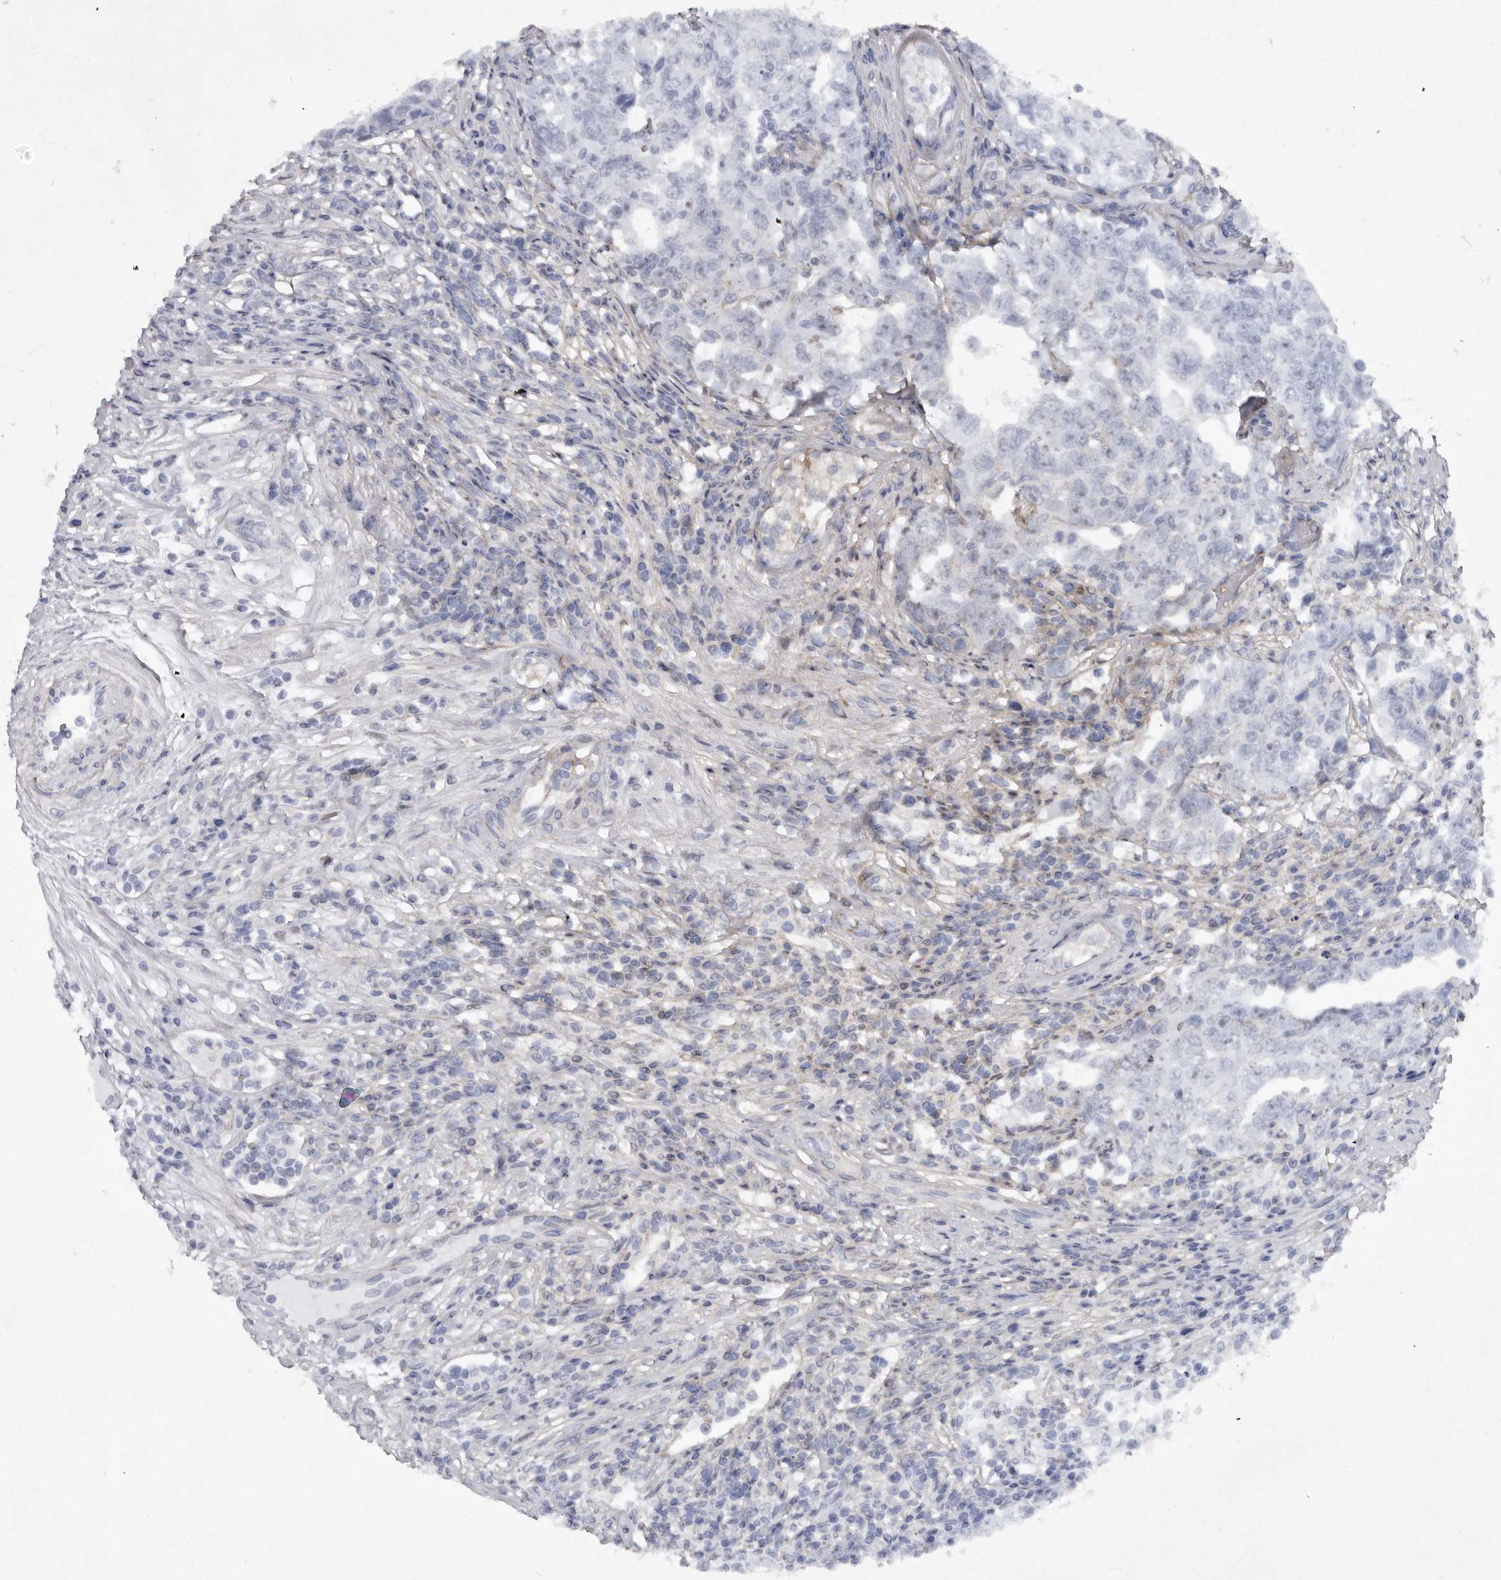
{"staining": {"intensity": "weak", "quantity": "<25%", "location": "cytoplasmic/membranous"}, "tissue": "testis cancer", "cell_type": "Tumor cells", "image_type": "cancer", "snomed": [{"axis": "morphology", "description": "Carcinoma, Embryonal, NOS"}, {"axis": "topography", "description": "Testis"}], "caption": "Tumor cells are negative for protein expression in human testis cancer. (Brightfield microscopy of DAB (3,3'-diaminobenzidine) IHC at high magnification).", "gene": "ABL1", "patient": {"sex": "male", "age": 26}}